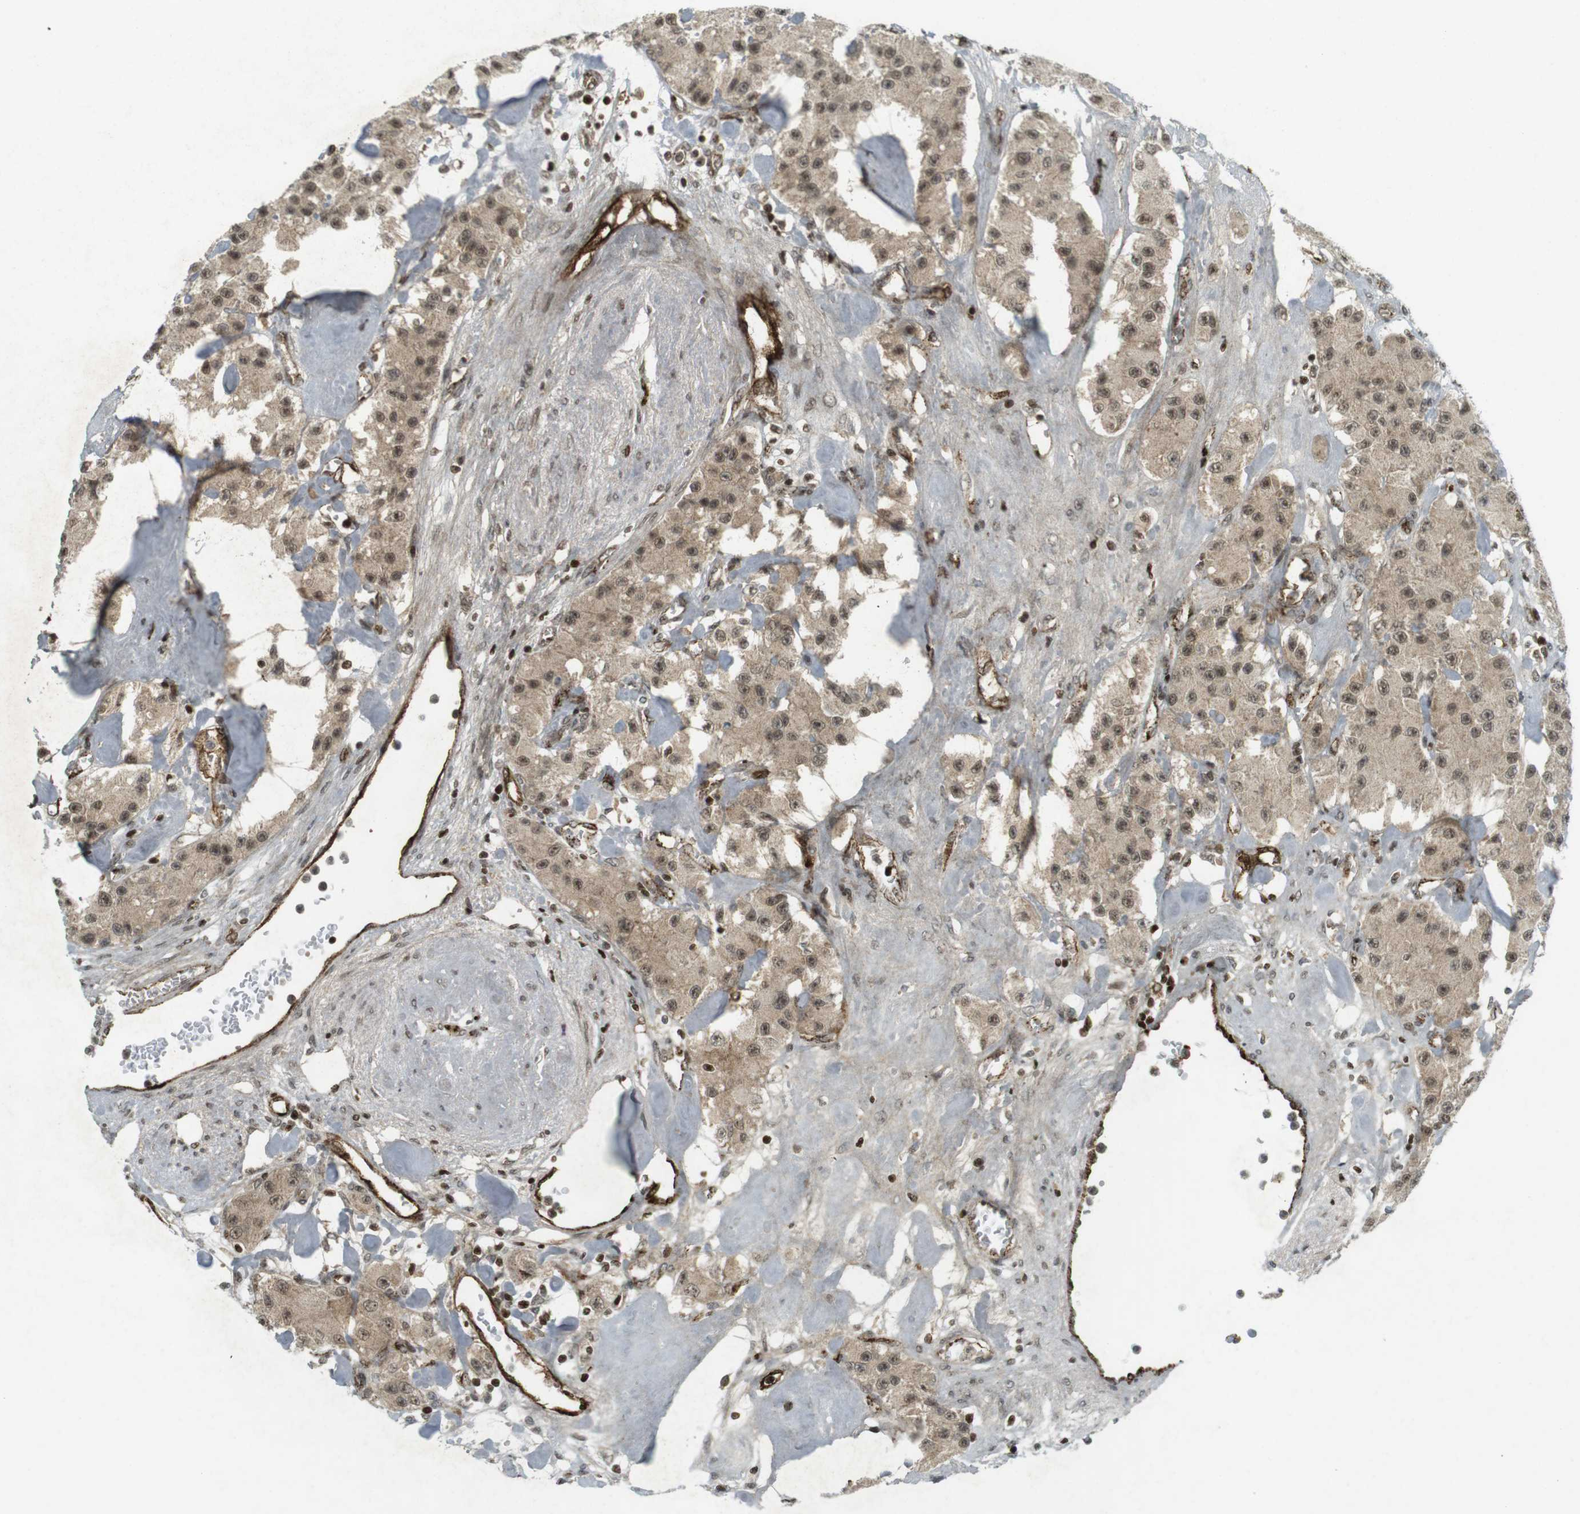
{"staining": {"intensity": "weak", "quantity": ">75%", "location": "cytoplasmic/membranous,nuclear"}, "tissue": "carcinoid", "cell_type": "Tumor cells", "image_type": "cancer", "snomed": [{"axis": "morphology", "description": "Carcinoid, malignant, NOS"}, {"axis": "topography", "description": "Pancreas"}], "caption": "Protein staining displays weak cytoplasmic/membranous and nuclear positivity in about >75% of tumor cells in malignant carcinoid.", "gene": "PPP1R13B", "patient": {"sex": "male", "age": 41}}